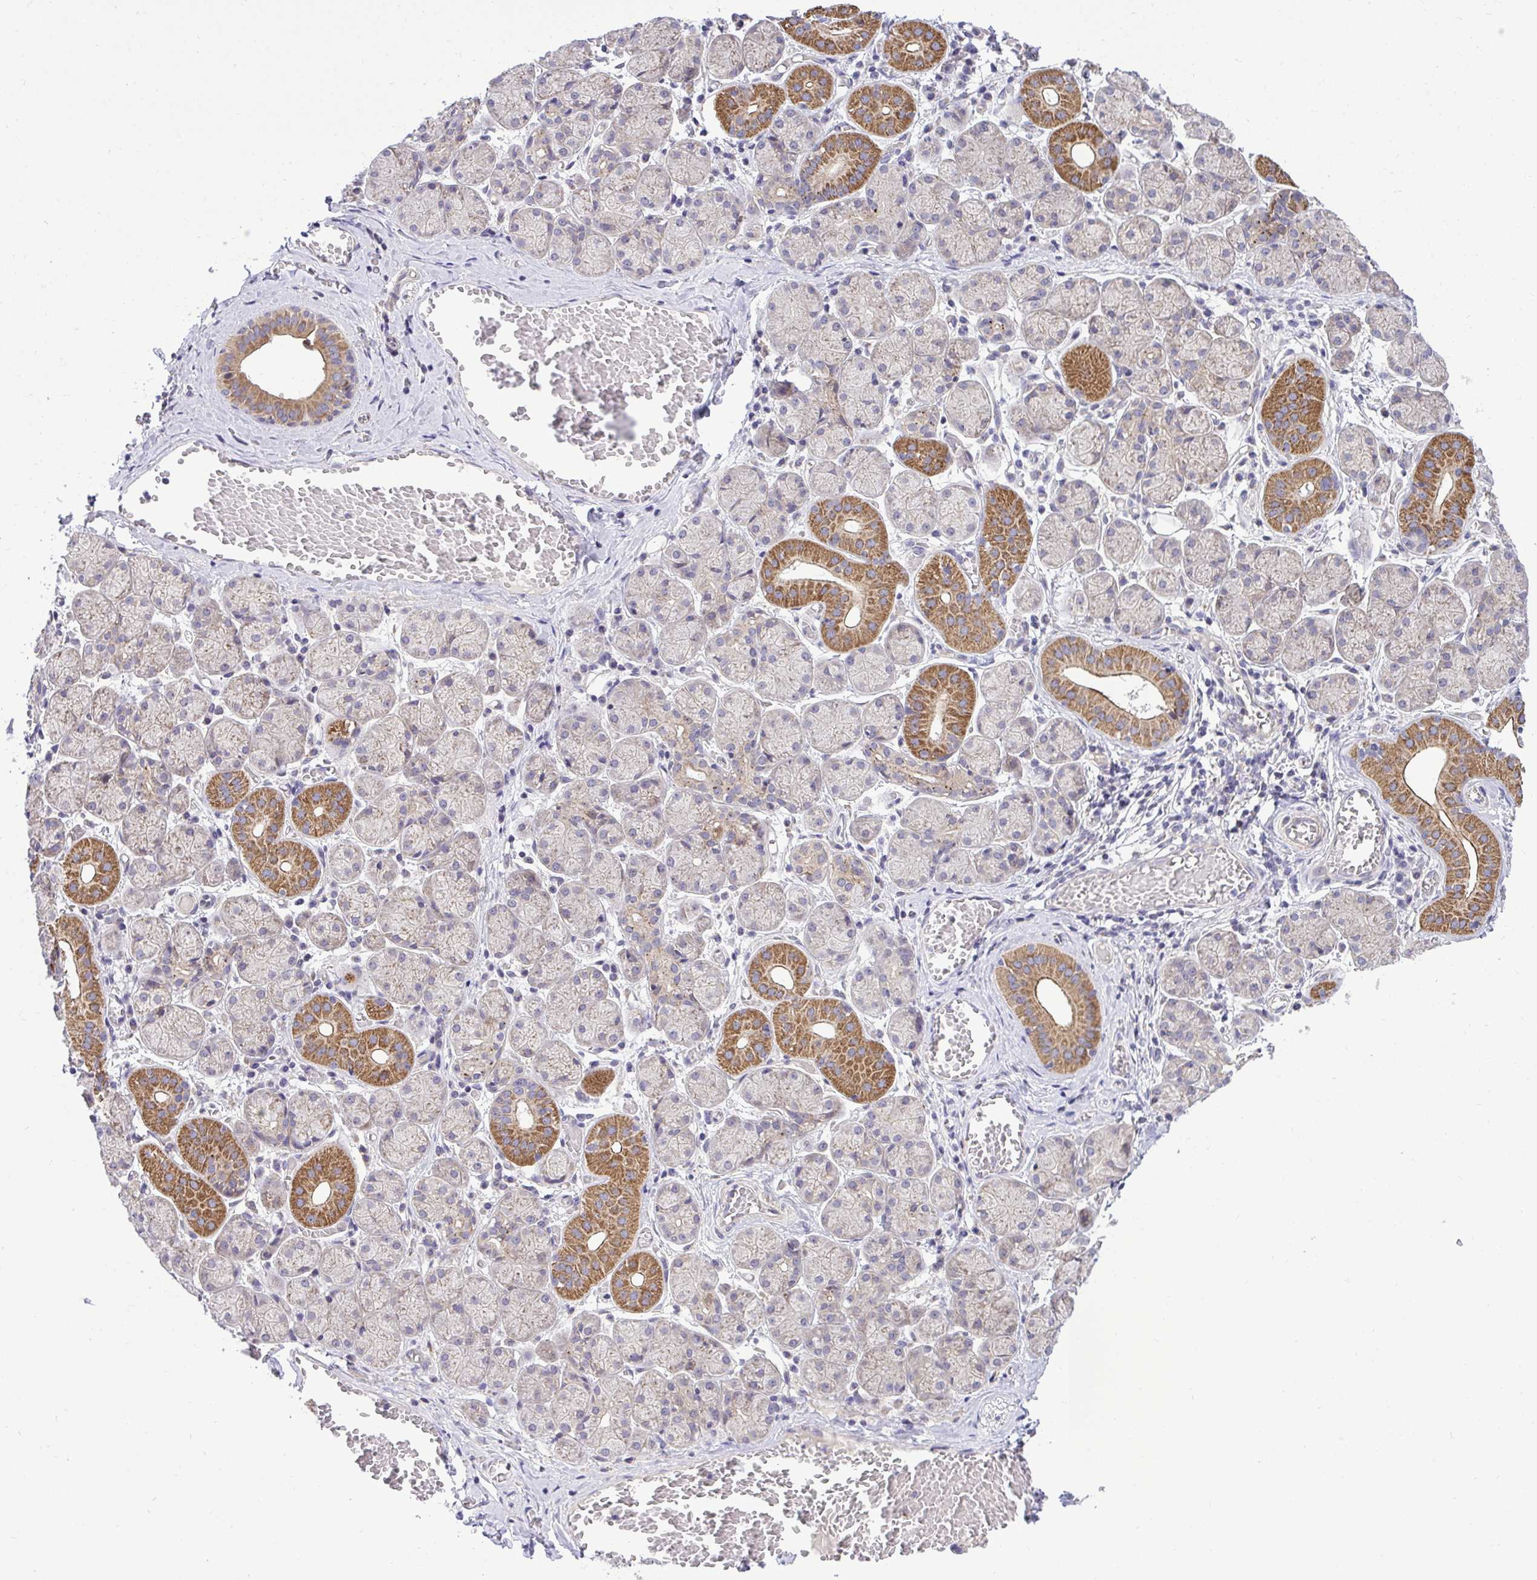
{"staining": {"intensity": "strong", "quantity": "<25%", "location": "cytoplasmic/membranous"}, "tissue": "salivary gland", "cell_type": "Glandular cells", "image_type": "normal", "snomed": [{"axis": "morphology", "description": "Normal tissue, NOS"}, {"axis": "topography", "description": "Salivary gland"}], "caption": "Brown immunohistochemical staining in benign human salivary gland shows strong cytoplasmic/membranous positivity in about <25% of glandular cells.", "gene": "XAF1", "patient": {"sex": "female", "age": 24}}